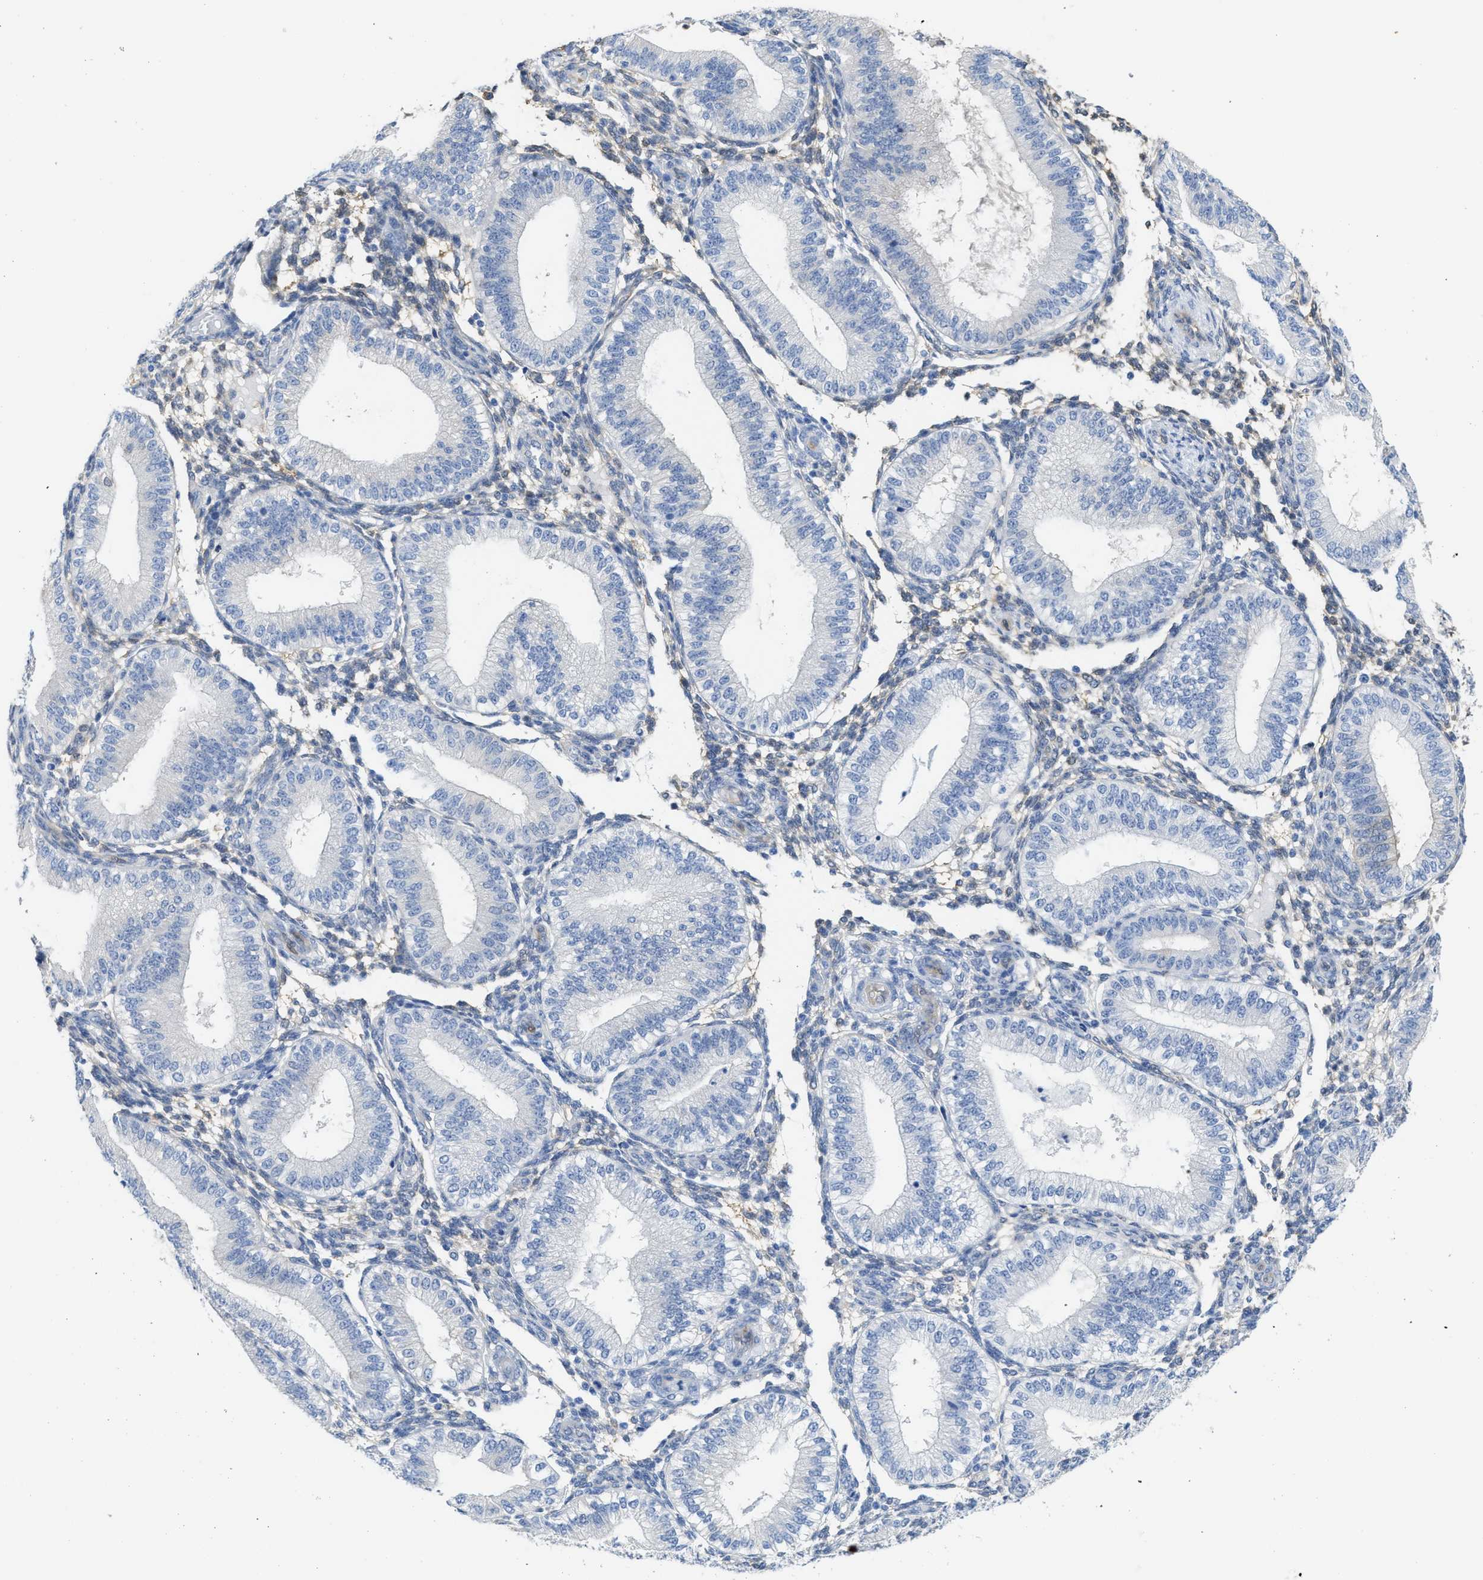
{"staining": {"intensity": "negative", "quantity": "none", "location": "none"}, "tissue": "endometrium", "cell_type": "Cells in endometrial stroma", "image_type": "normal", "snomed": [{"axis": "morphology", "description": "Normal tissue, NOS"}, {"axis": "topography", "description": "Endometrium"}], "caption": "Cells in endometrial stroma show no significant staining in benign endometrium.", "gene": "ASS1", "patient": {"sex": "female", "age": 39}}